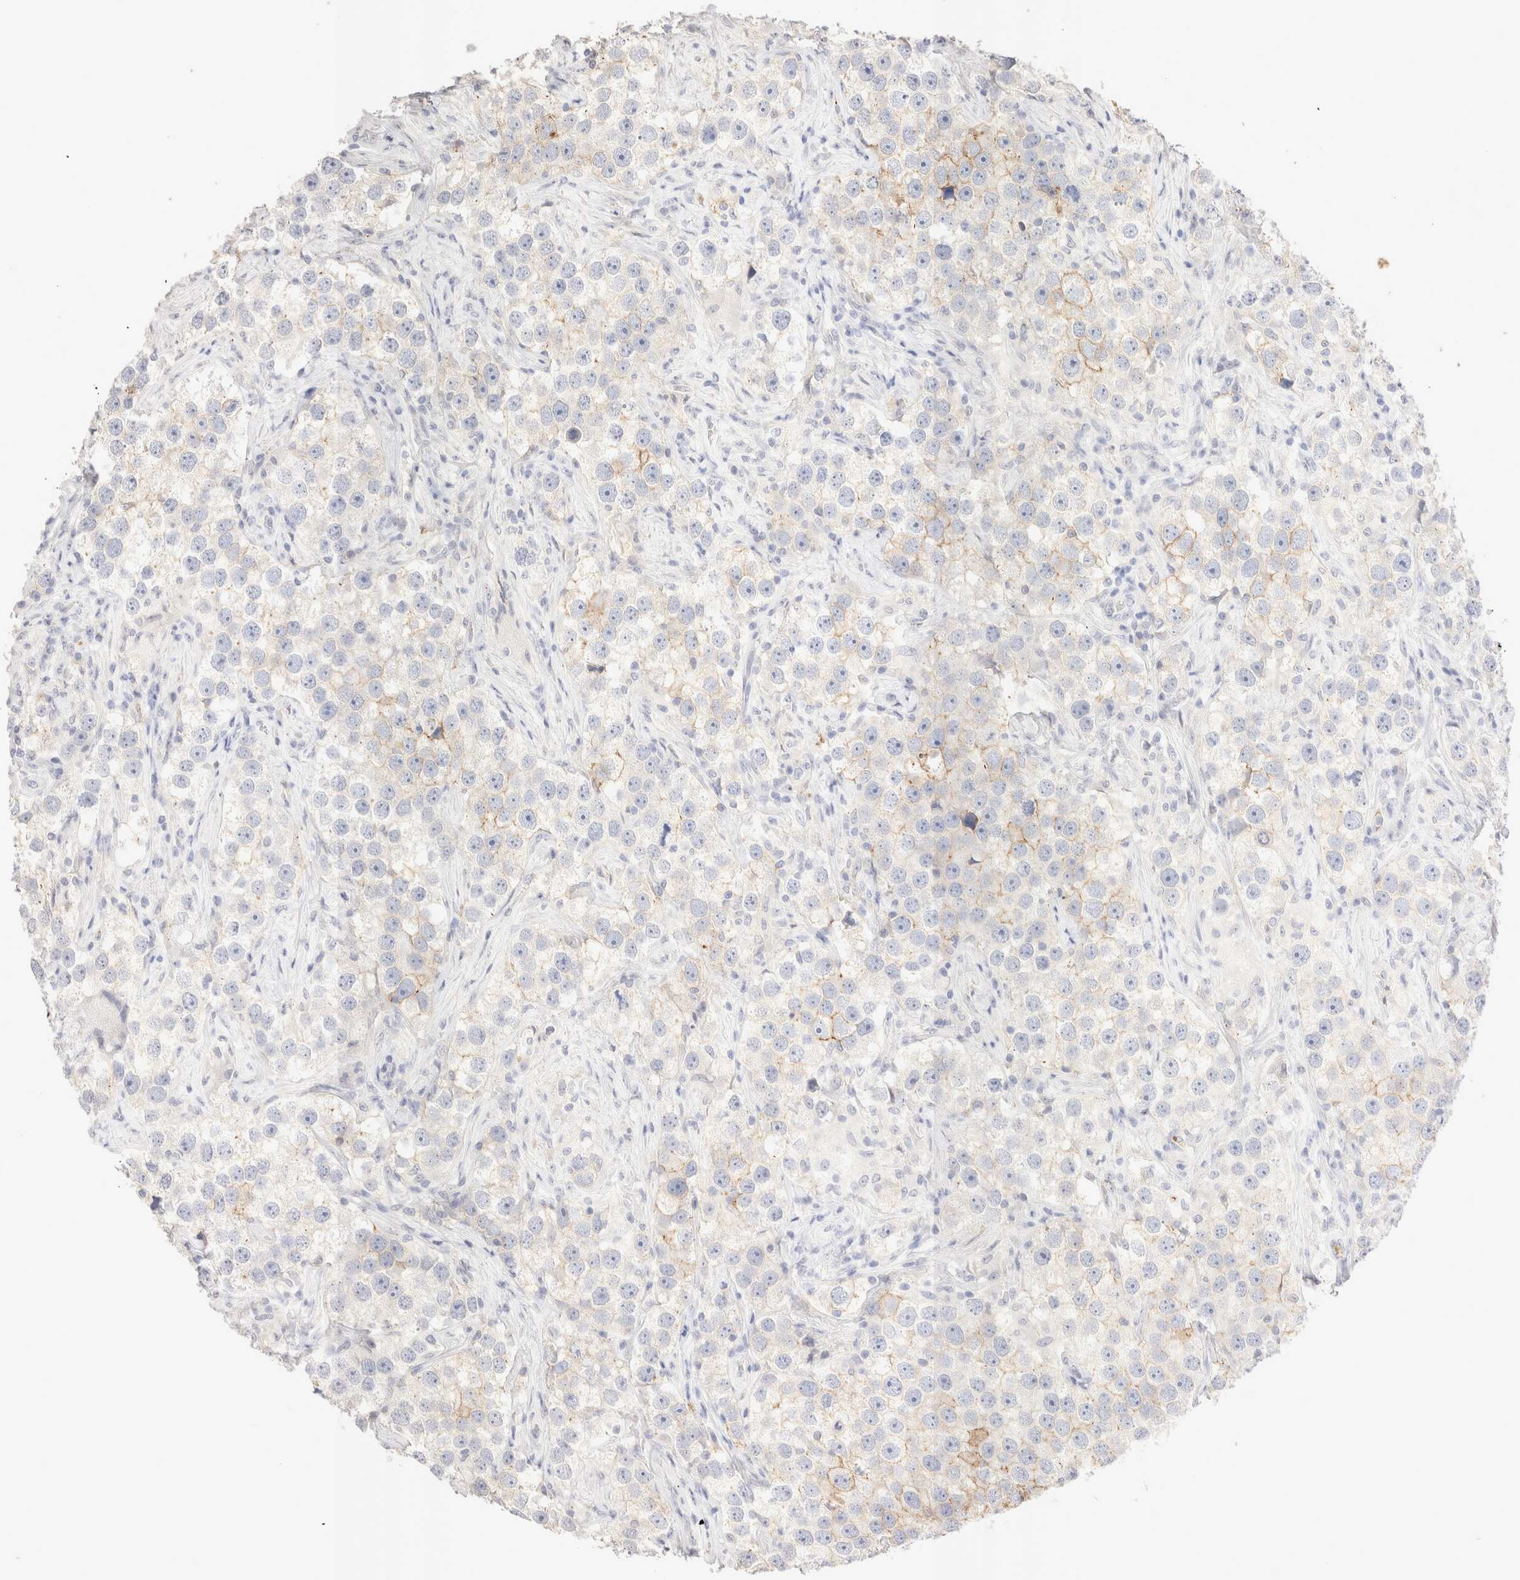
{"staining": {"intensity": "weak", "quantity": "<25%", "location": "cytoplasmic/membranous"}, "tissue": "testis cancer", "cell_type": "Tumor cells", "image_type": "cancer", "snomed": [{"axis": "morphology", "description": "Seminoma, NOS"}, {"axis": "topography", "description": "Testis"}], "caption": "A micrograph of human testis cancer (seminoma) is negative for staining in tumor cells.", "gene": "EPCAM", "patient": {"sex": "male", "age": 49}}